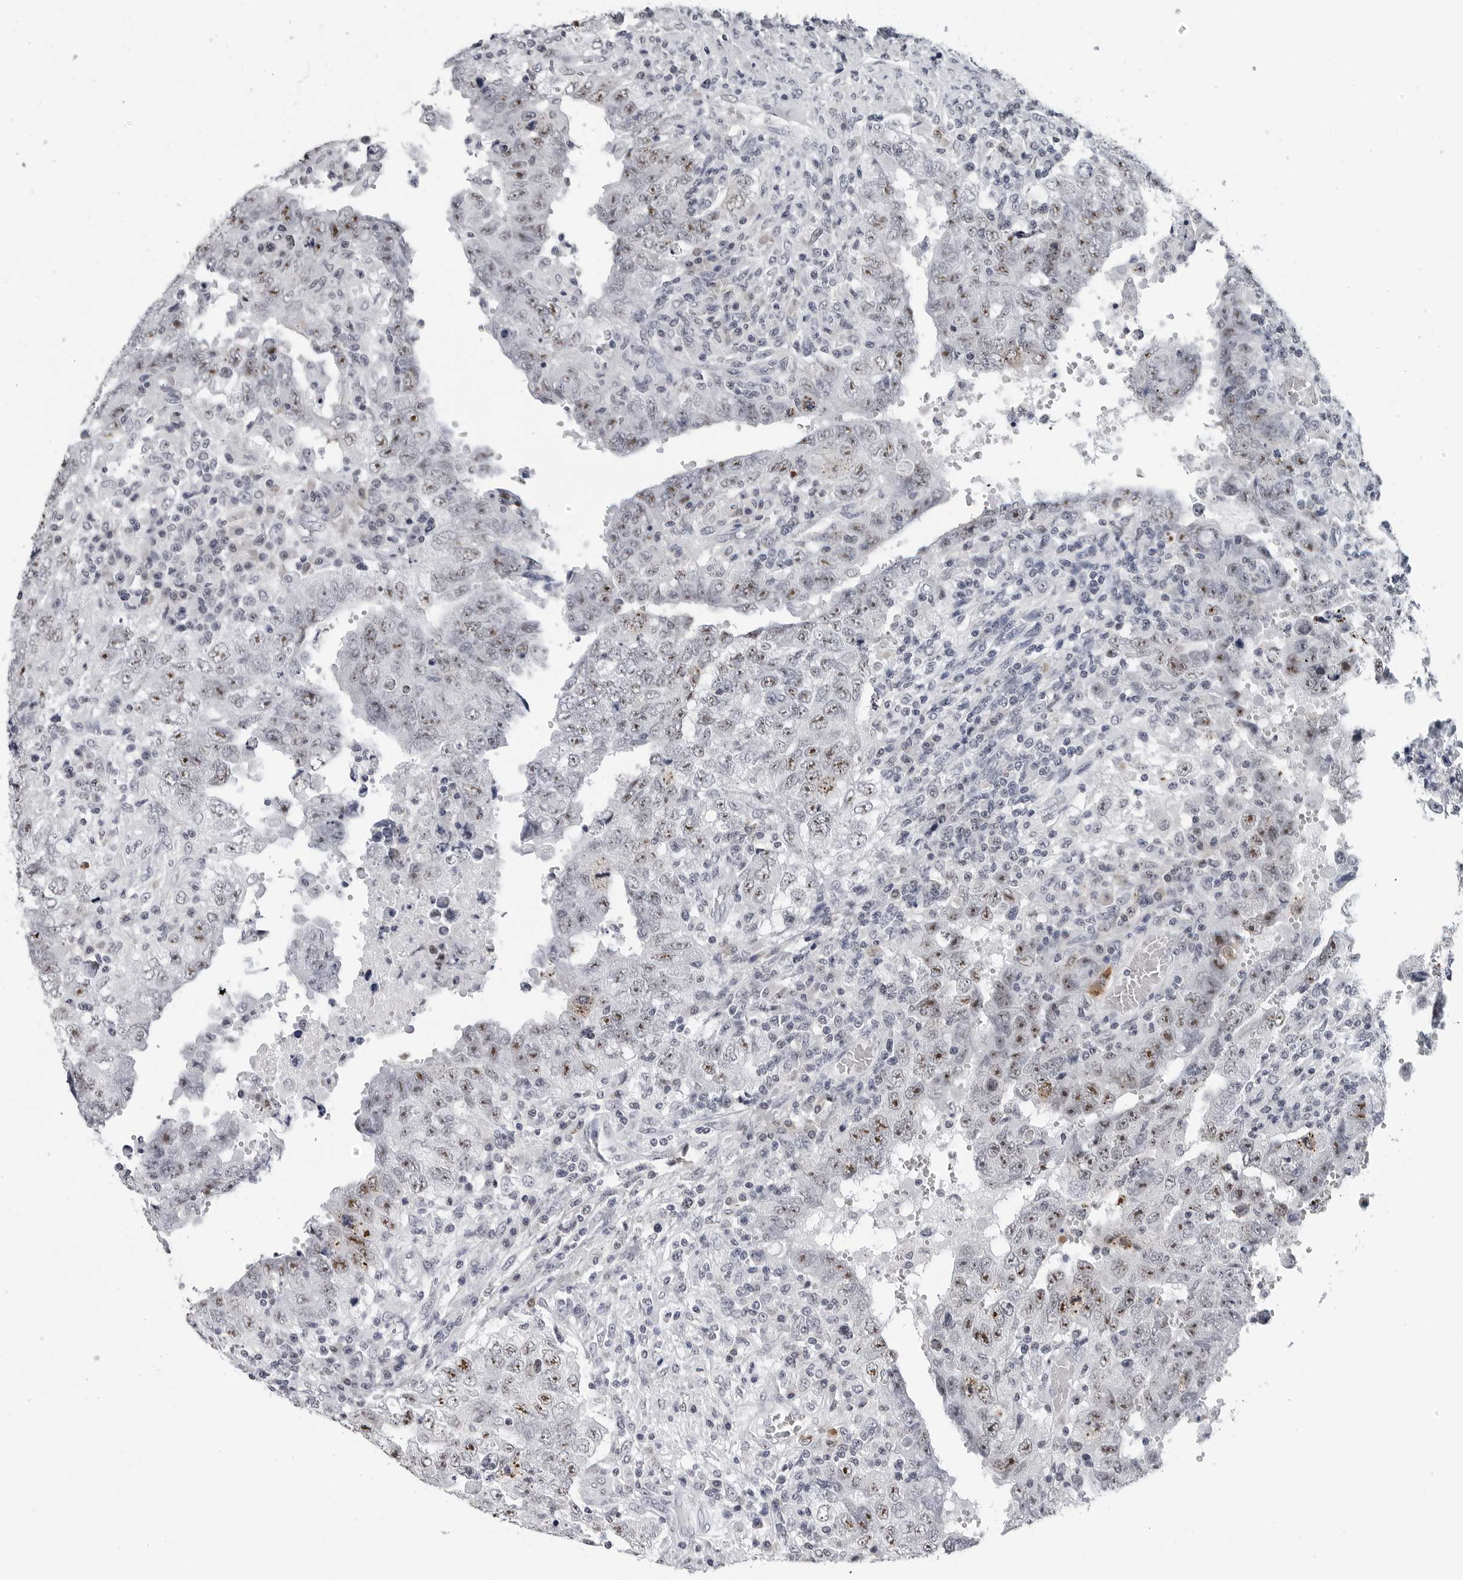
{"staining": {"intensity": "moderate", "quantity": ">75%", "location": "nuclear"}, "tissue": "testis cancer", "cell_type": "Tumor cells", "image_type": "cancer", "snomed": [{"axis": "morphology", "description": "Carcinoma, Embryonal, NOS"}, {"axis": "topography", "description": "Testis"}], "caption": "Tumor cells show medium levels of moderate nuclear staining in about >75% of cells in human embryonal carcinoma (testis).", "gene": "GNL2", "patient": {"sex": "male", "age": 26}}